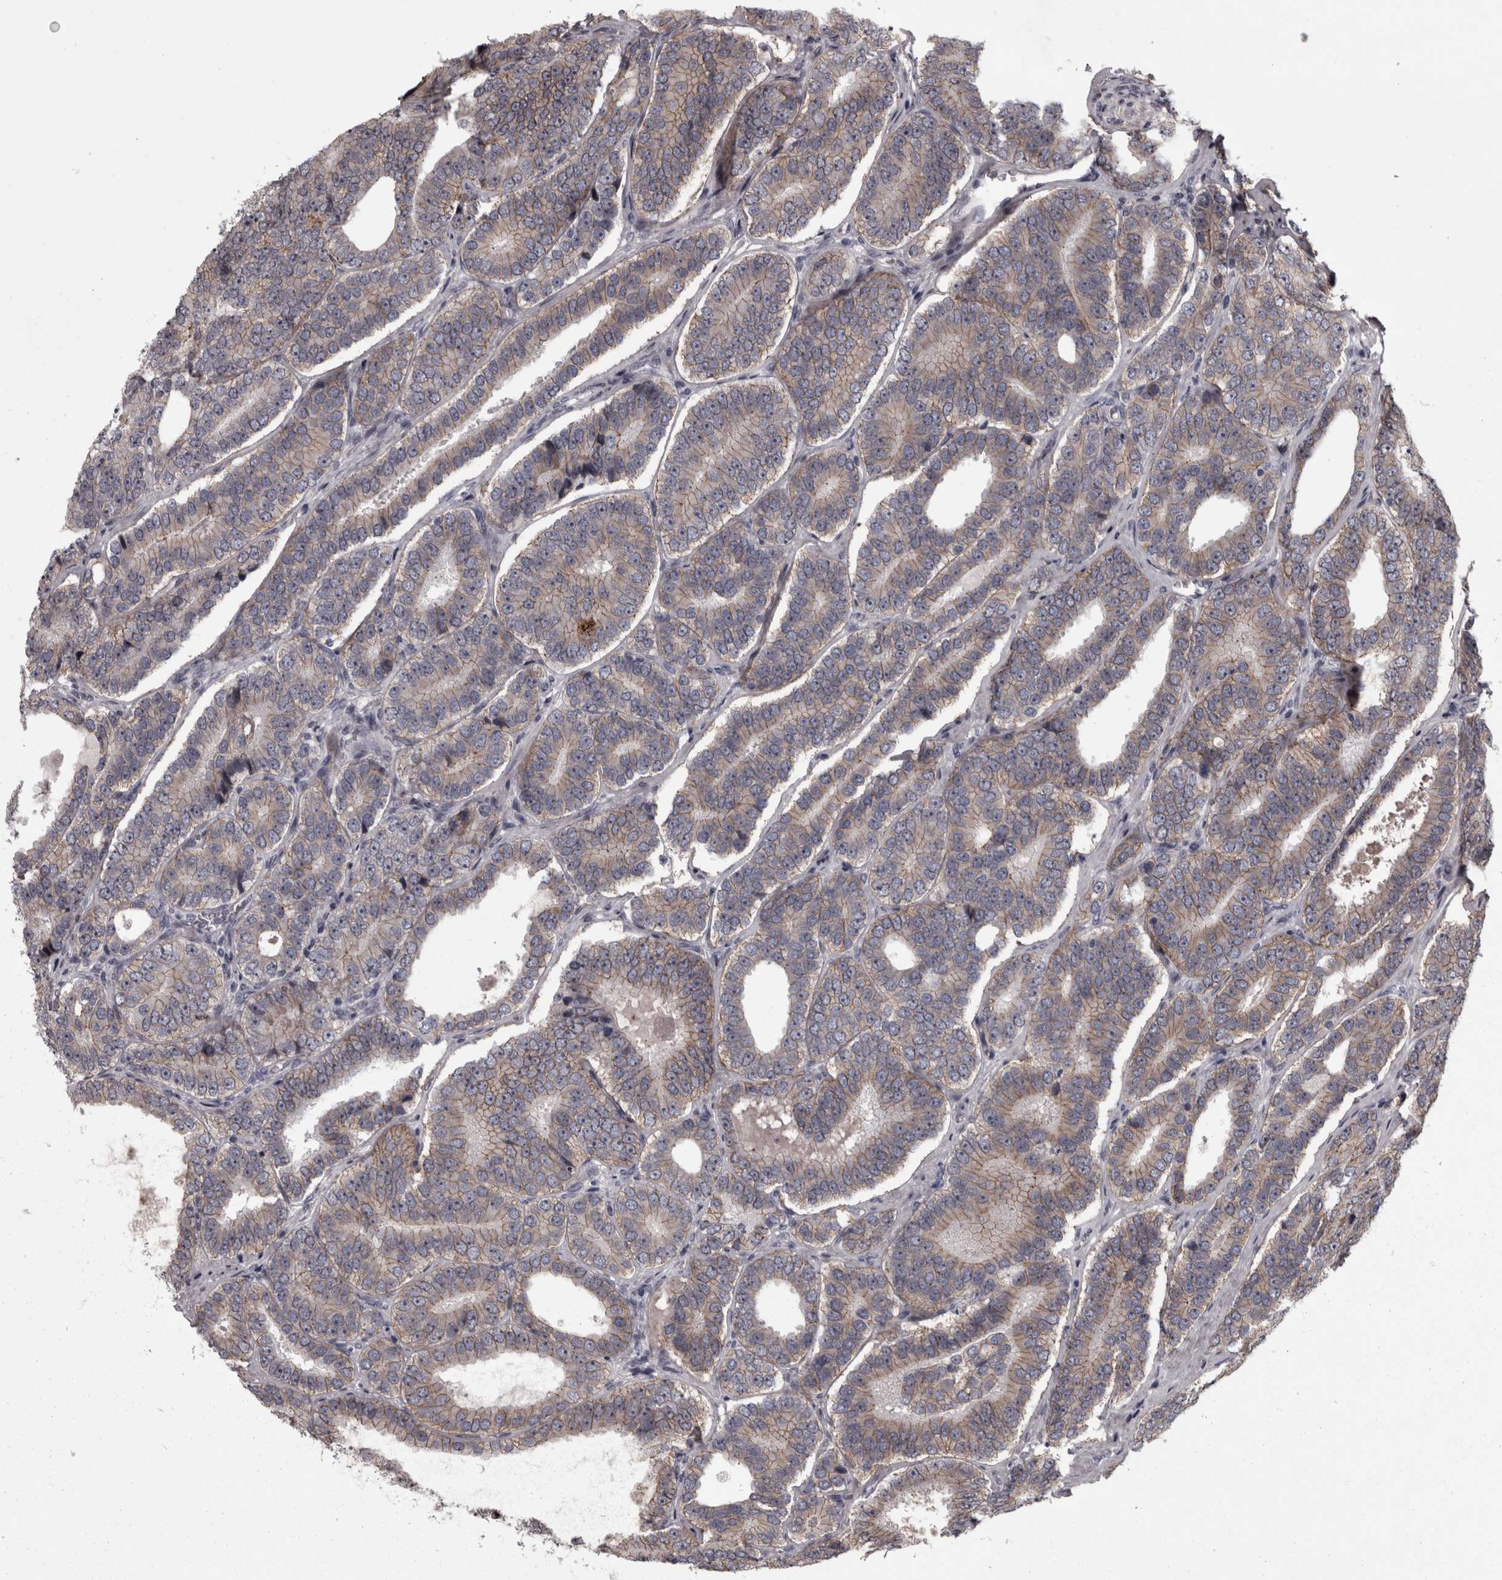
{"staining": {"intensity": "weak", "quantity": "25%-75%", "location": "cytoplasmic/membranous"}, "tissue": "prostate cancer", "cell_type": "Tumor cells", "image_type": "cancer", "snomed": [{"axis": "morphology", "description": "Adenocarcinoma, High grade"}, {"axis": "topography", "description": "Prostate"}], "caption": "The immunohistochemical stain highlights weak cytoplasmic/membranous expression in tumor cells of high-grade adenocarcinoma (prostate) tissue.", "gene": "PCDH17", "patient": {"sex": "male", "age": 56}}